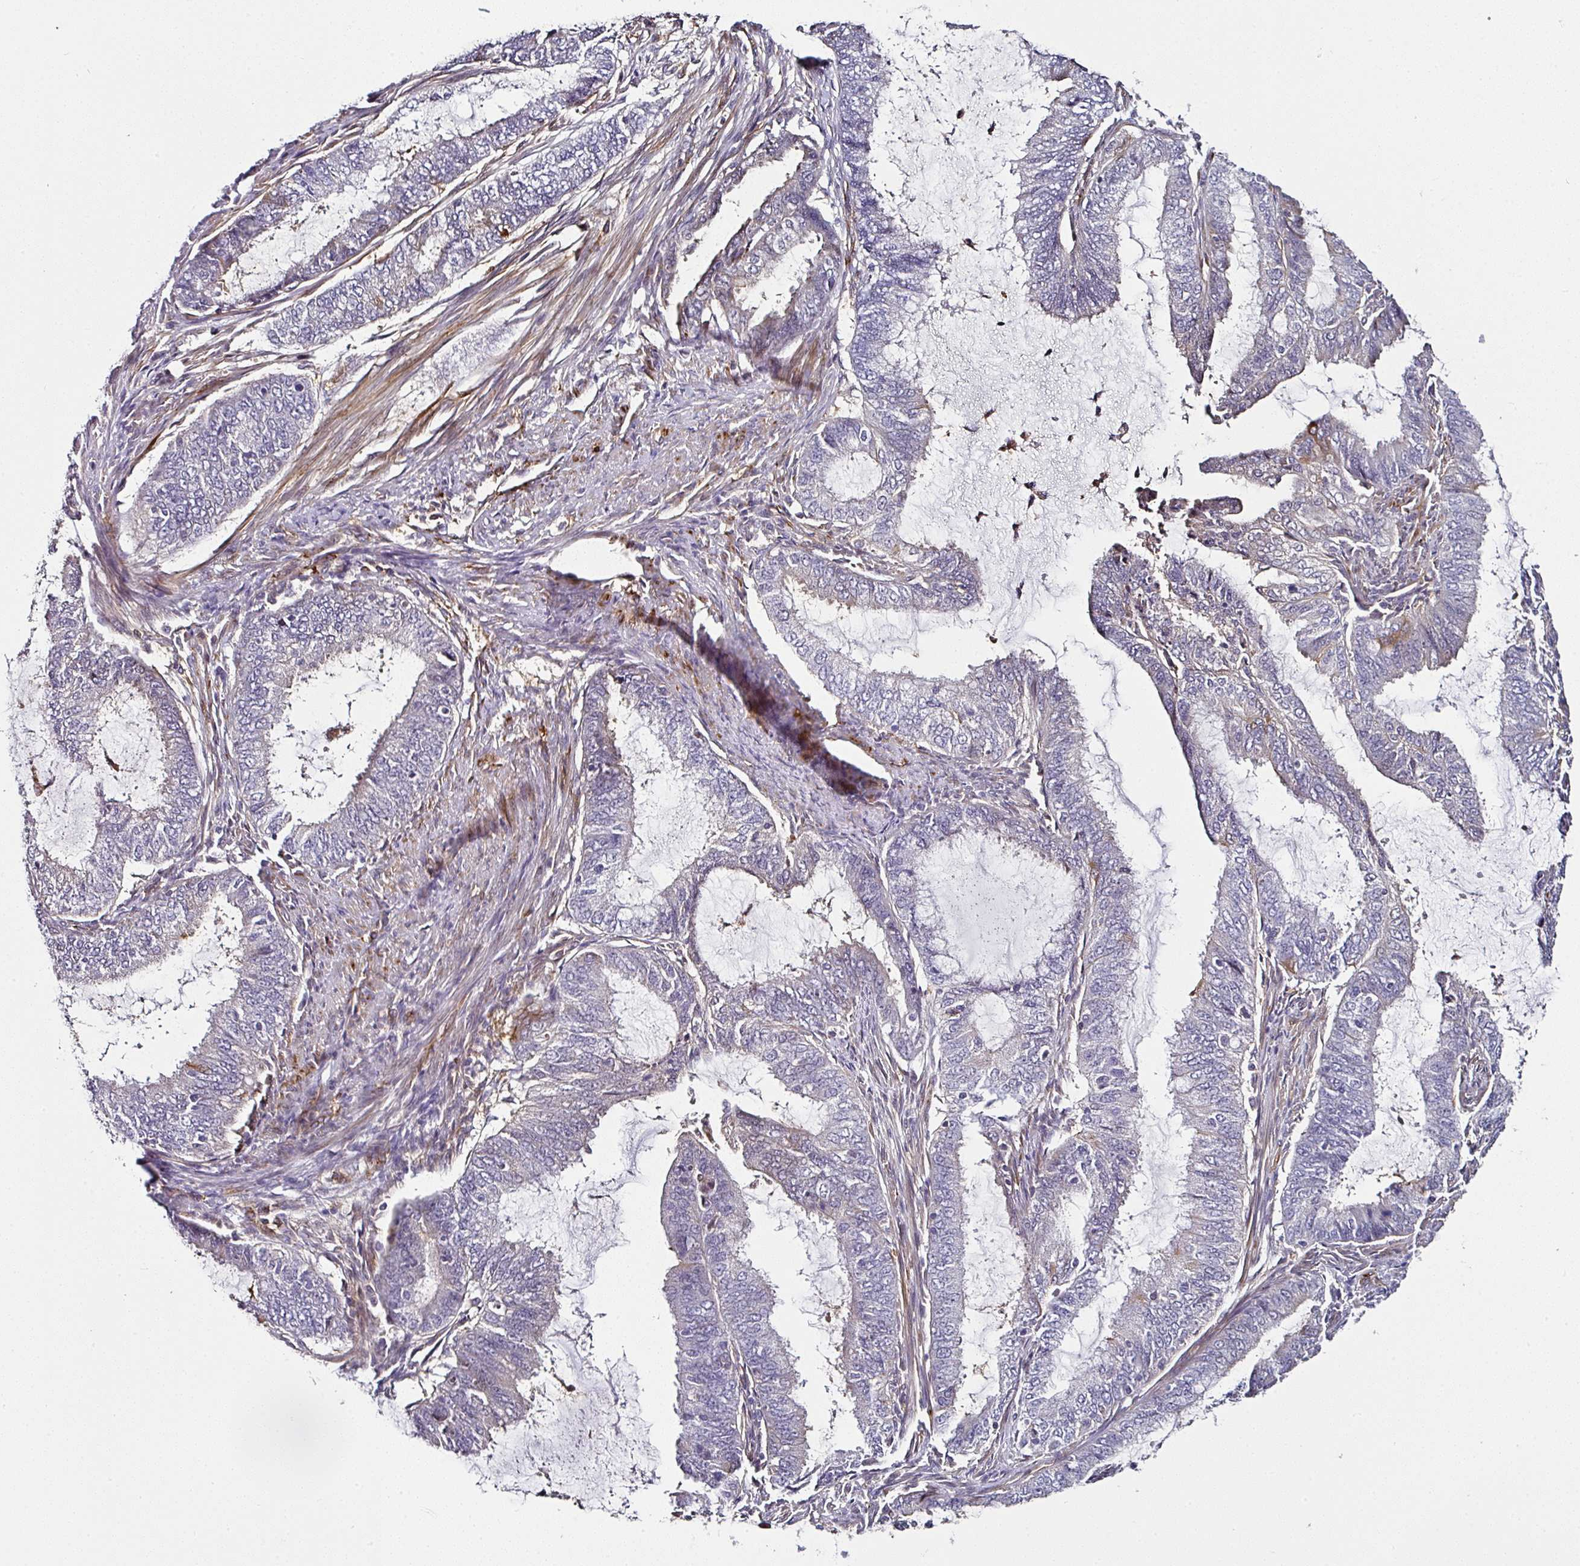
{"staining": {"intensity": "negative", "quantity": "none", "location": "none"}, "tissue": "endometrial cancer", "cell_type": "Tumor cells", "image_type": "cancer", "snomed": [{"axis": "morphology", "description": "Adenocarcinoma, NOS"}, {"axis": "topography", "description": "Endometrium"}], "caption": "Immunohistochemical staining of human endometrial adenocarcinoma reveals no significant staining in tumor cells.", "gene": "BEND5", "patient": {"sex": "female", "age": 51}}